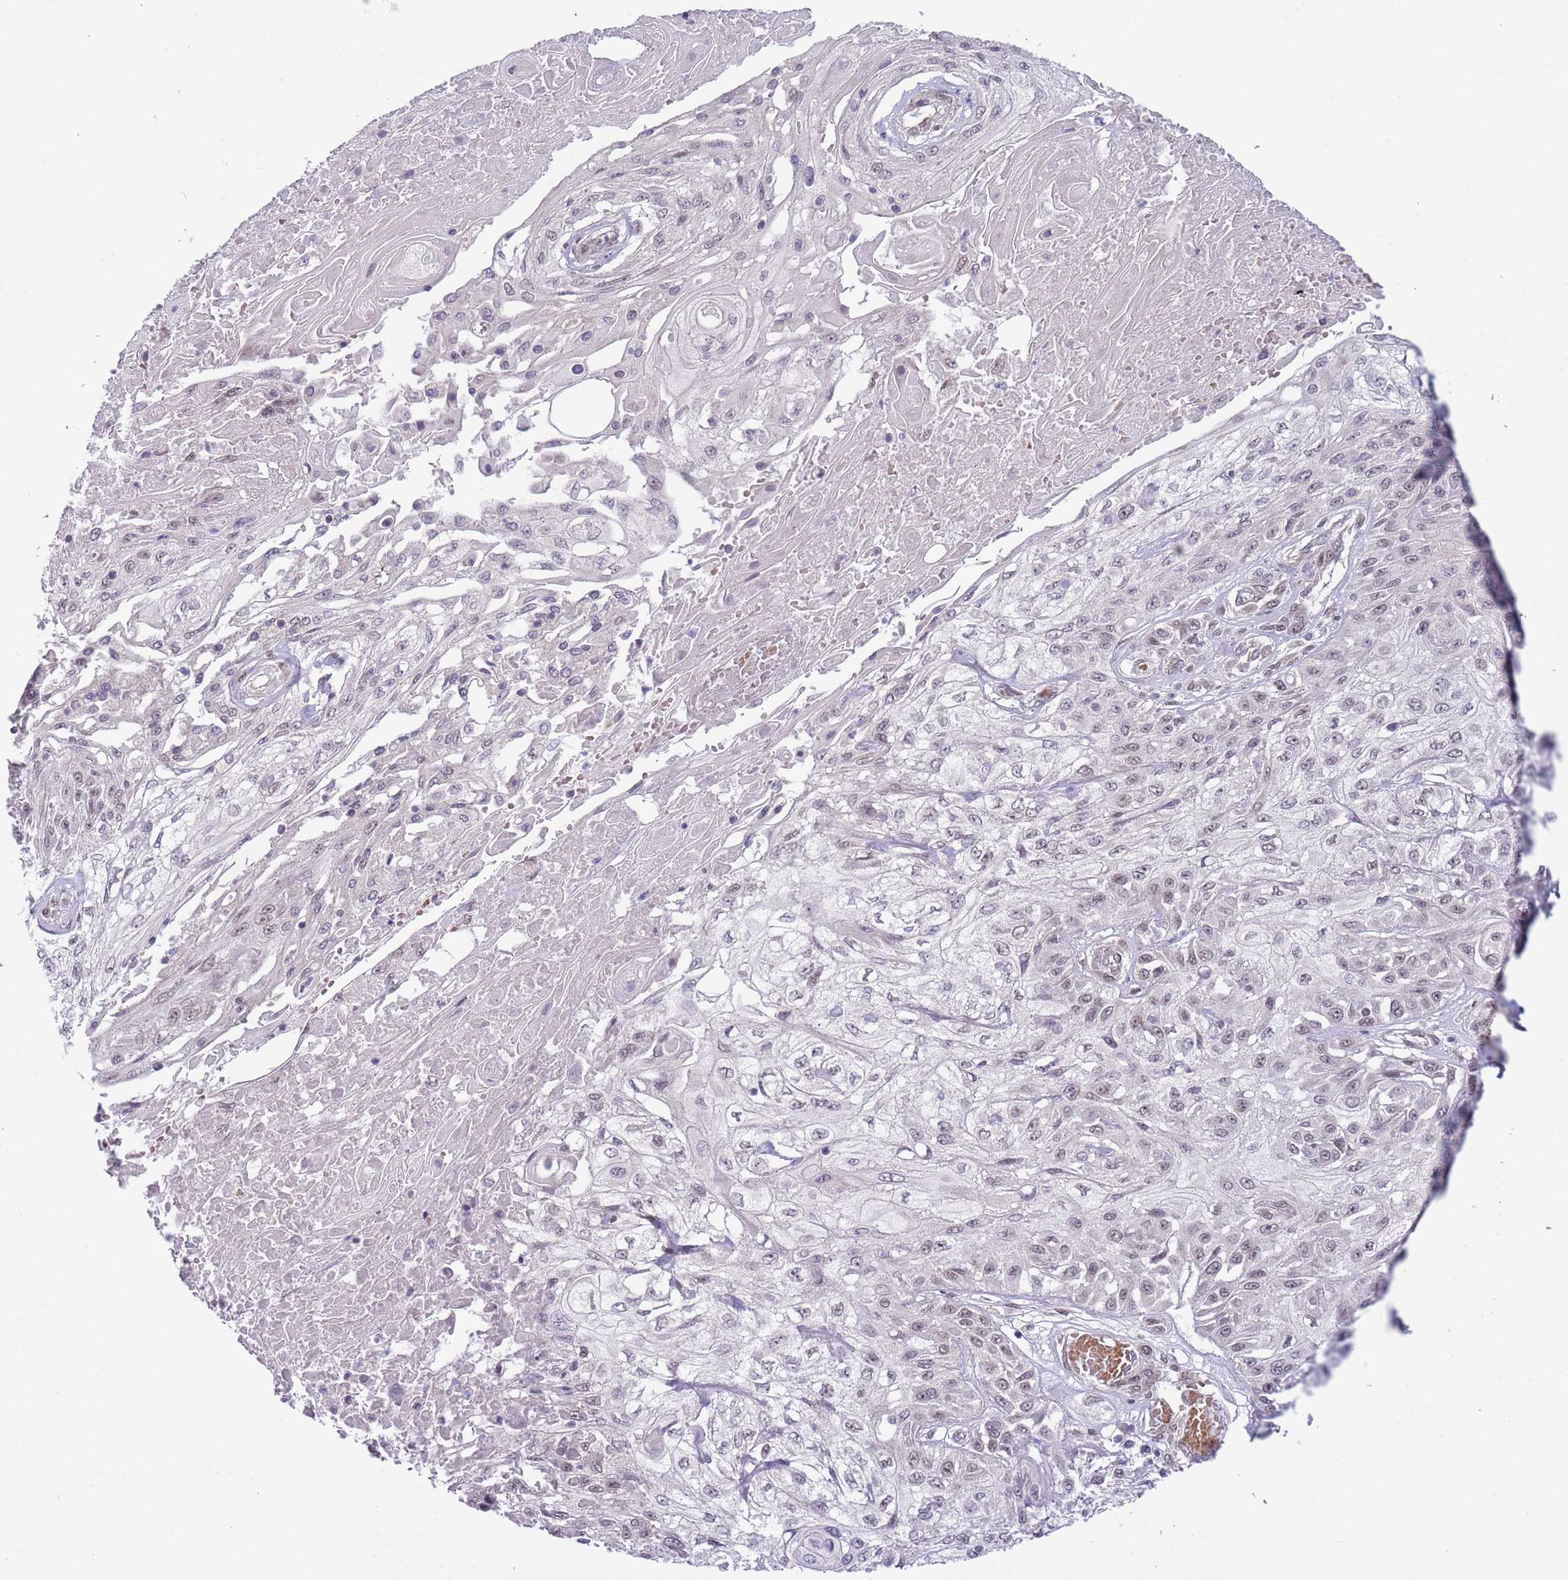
{"staining": {"intensity": "negative", "quantity": "none", "location": "none"}, "tissue": "skin cancer", "cell_type": "Tumor cells", "image_type": "cancer", "snomed": [{"axis": "morphology", "description": "Squamous cell carcinoma, NOS"}, {"axis": "morphology", "description": "Squamous cell carcinoma, metastatic, NOS"}, {"axis": "topography", "description": "Skin"}, {"axis": "topography", "description": "Lymph node"}], "caption": "Skin cancer was stained to show a protein in brown. There is no significant staining in tumor cells.", "gene": "TM2D1", "patient": {"sex": "male", "age": 75}}